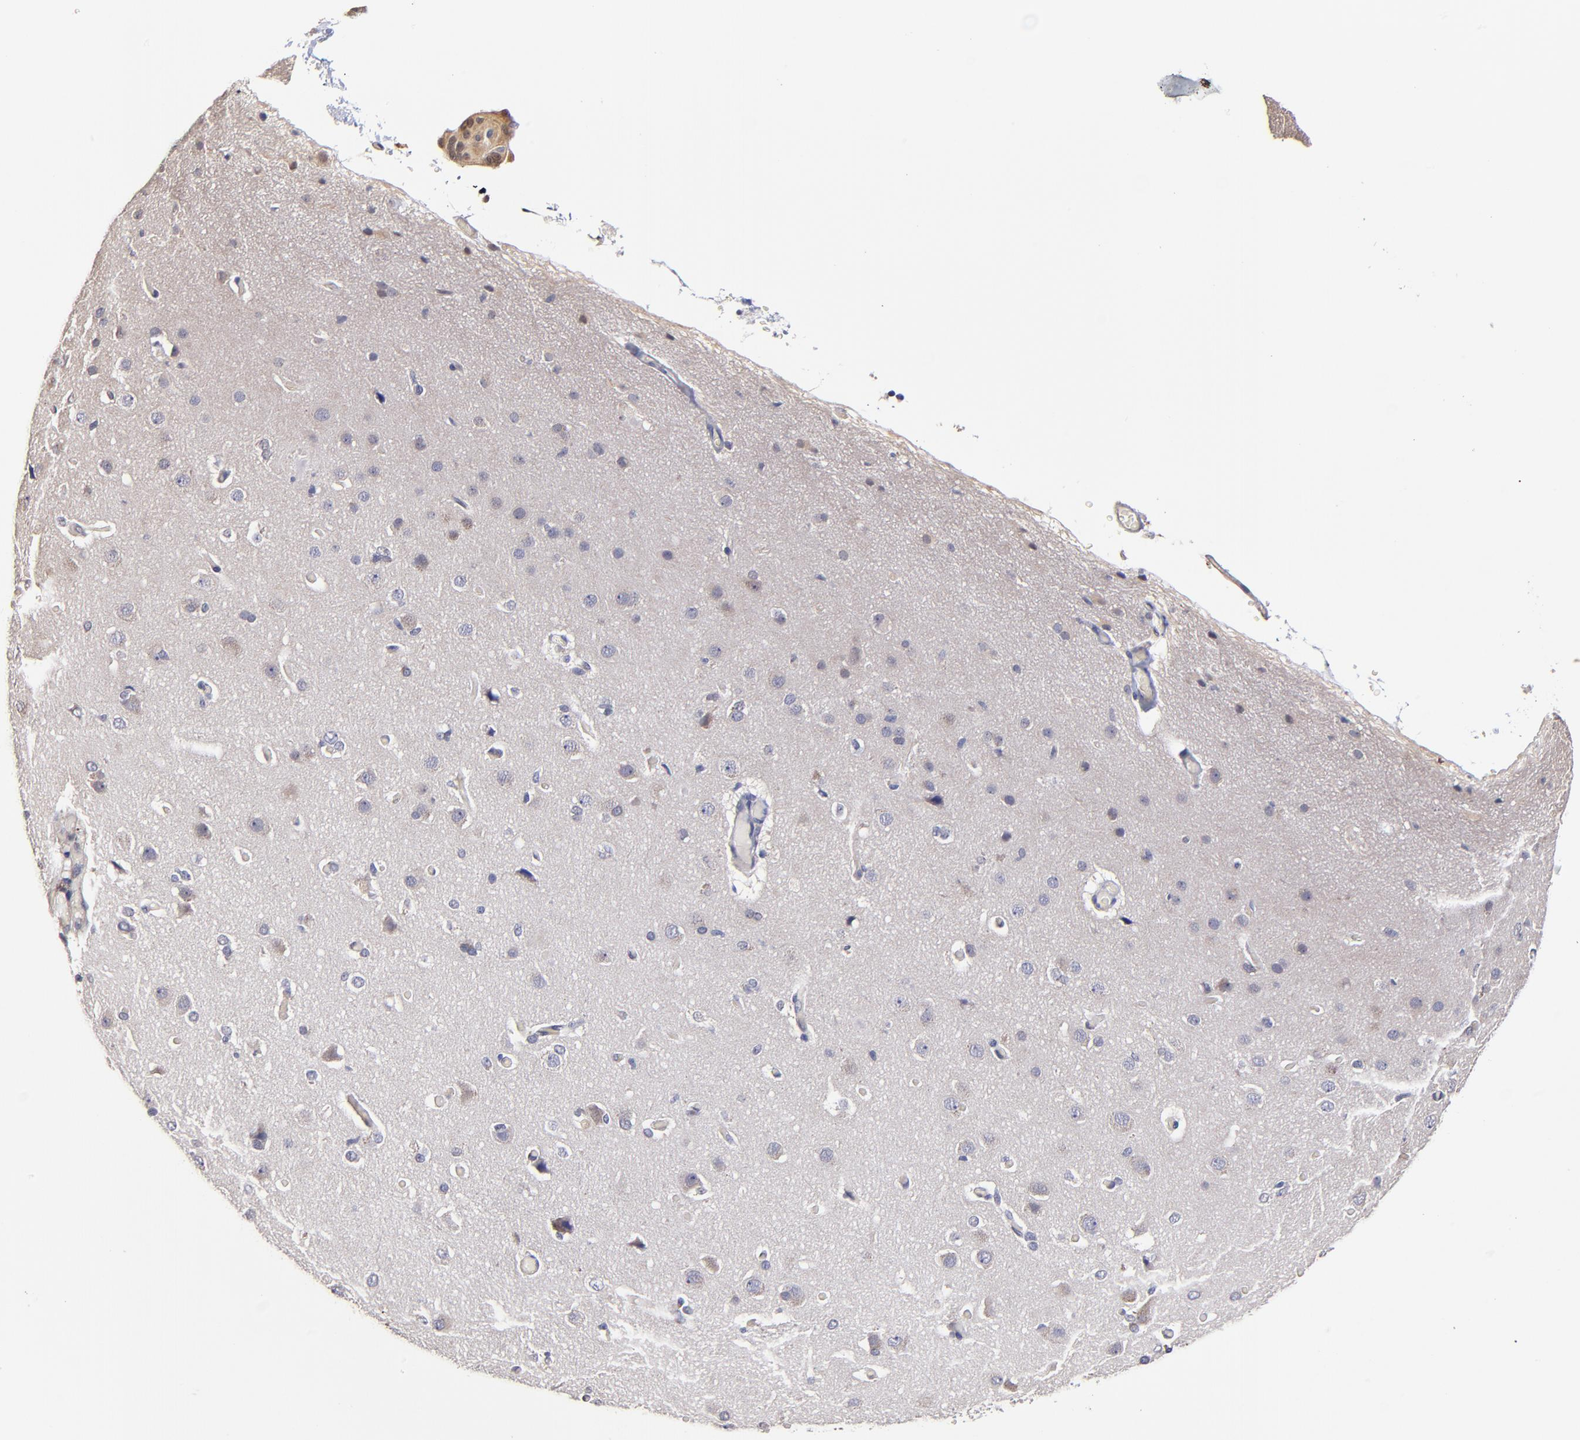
{"staining": {"intensity": "negative", "quantity": "none", "location": "none"}, "tissue": "cerebral cortex", "cell_type": "Endothelial cells", "image_type": "normal", "snomed": [{"axis": "morphology", "description": "Normal tissue, NOS"}, {"axis": "morphology", "description": "Glioma, malignant, High grade"}, {"axis": "topography", "description": "Cerebral cortex"}], "caption": "Immunohistochemistry (IHC) photomicrograph of normal cerebral cortex stained for a protein (brown), which displays no expression in endothelial cells. (Immunohistochemistry (IHC), brightfield microscopy, high magnification).", "gene": "ZNF10", "patient": {"sex": "male", "age": 77}}